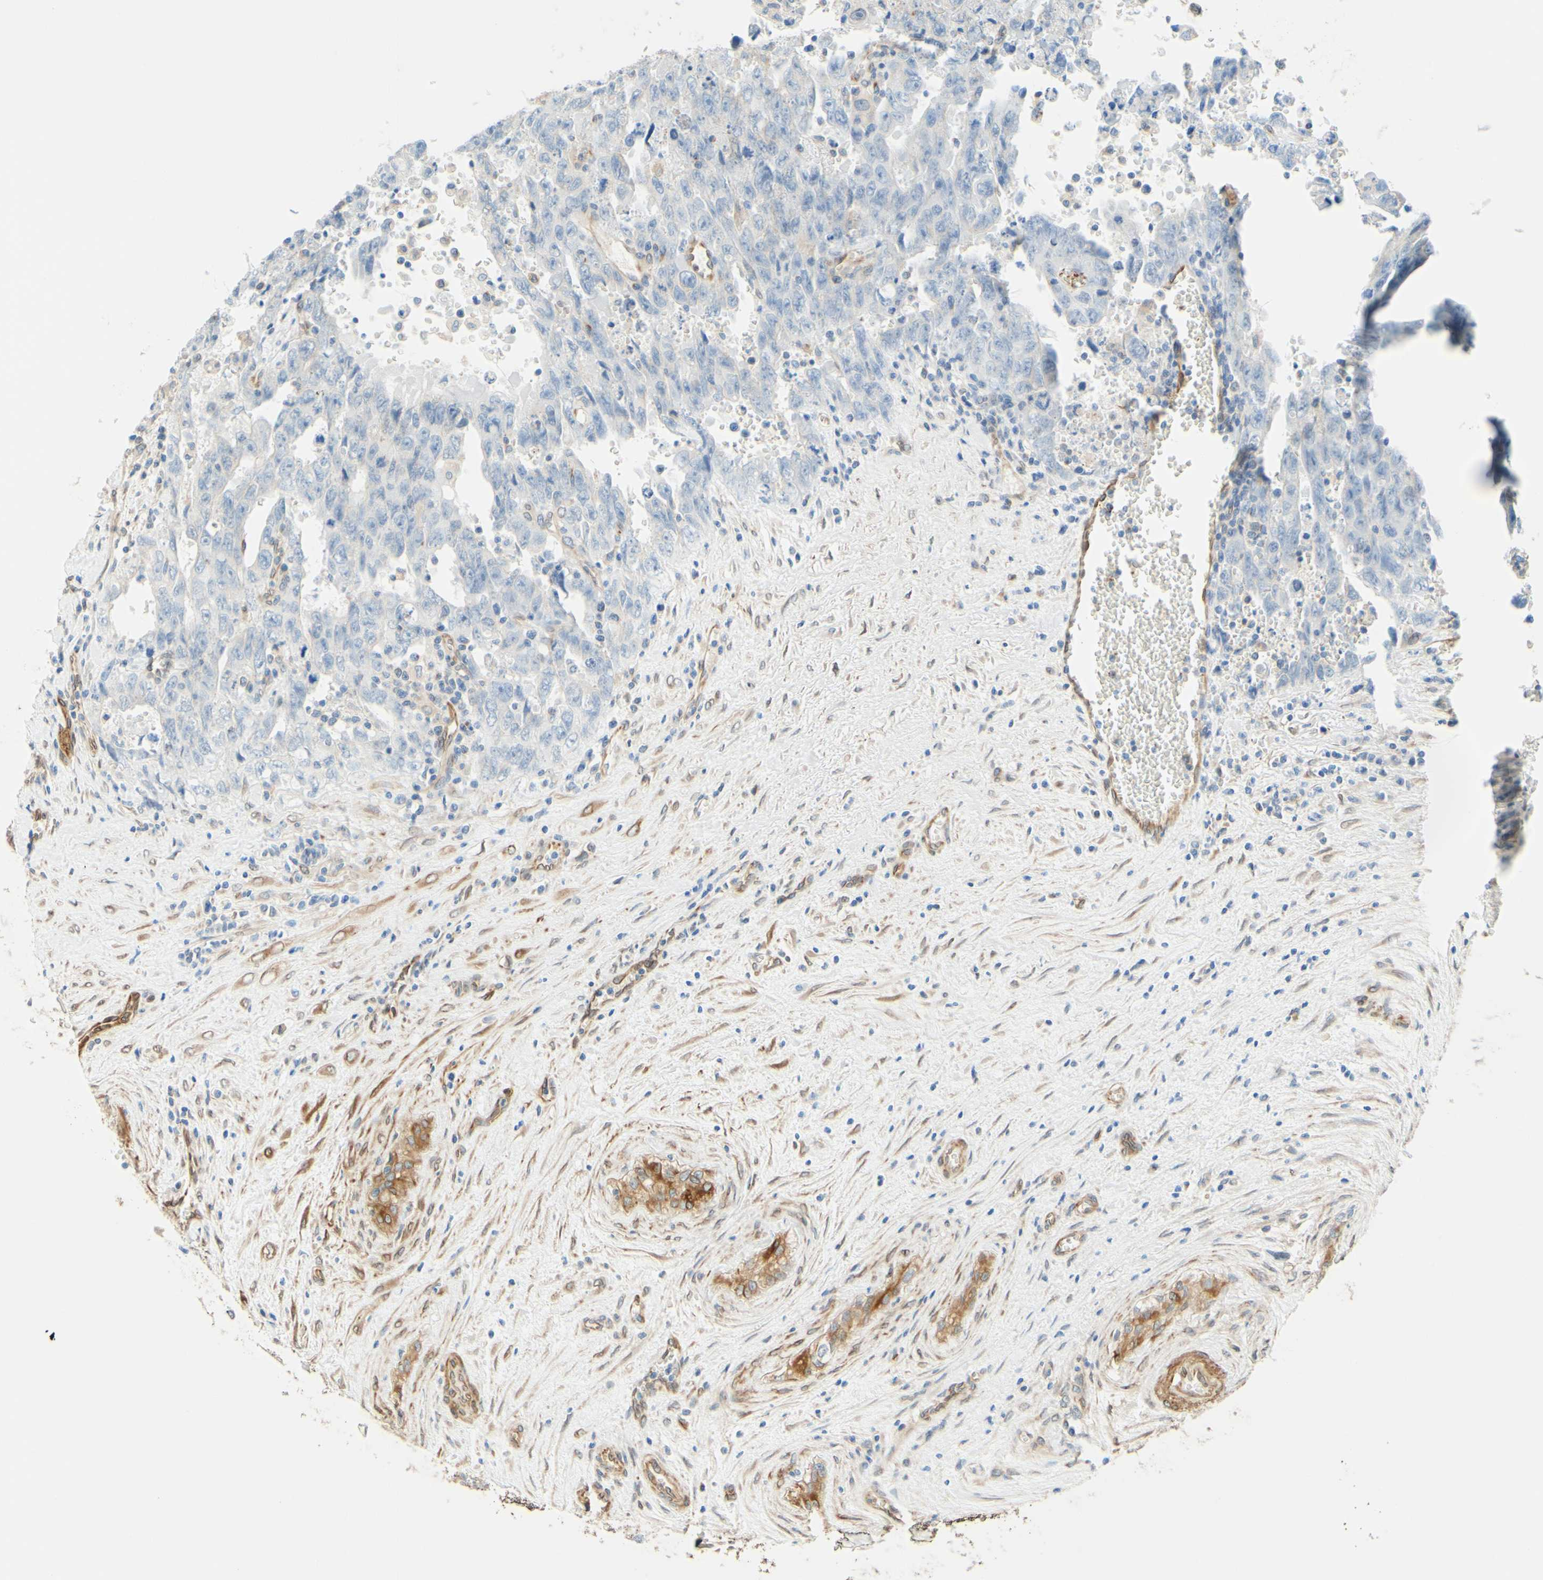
{"staining": {"intensity": "negative", "quantity": "none", "location": "none"}, "tissue": "testis cancer", "cell_type": "Tumor cells", "image_type": "cancer", "snomed": [{"axis": "morphology", "description": "Carcinoma, Embryonal, NOS"}, {"axis": "topography", "description": "Testis"}], "caption": "Immunohistochemistry (IHC) micrograph of neoplastic tissue: human testis cancer (embryonal carcinoma) stained with DAB demonstrates no significant protein staining in tumor cells. Brightfield microscopy of IHC stained with DAB (3,3'-diaminobenzidine) (brown) and hematoxylin (blue), captured at high magnification.", "gene": "ENDOD1", "patient": {"sex": "male", "age": 28}}